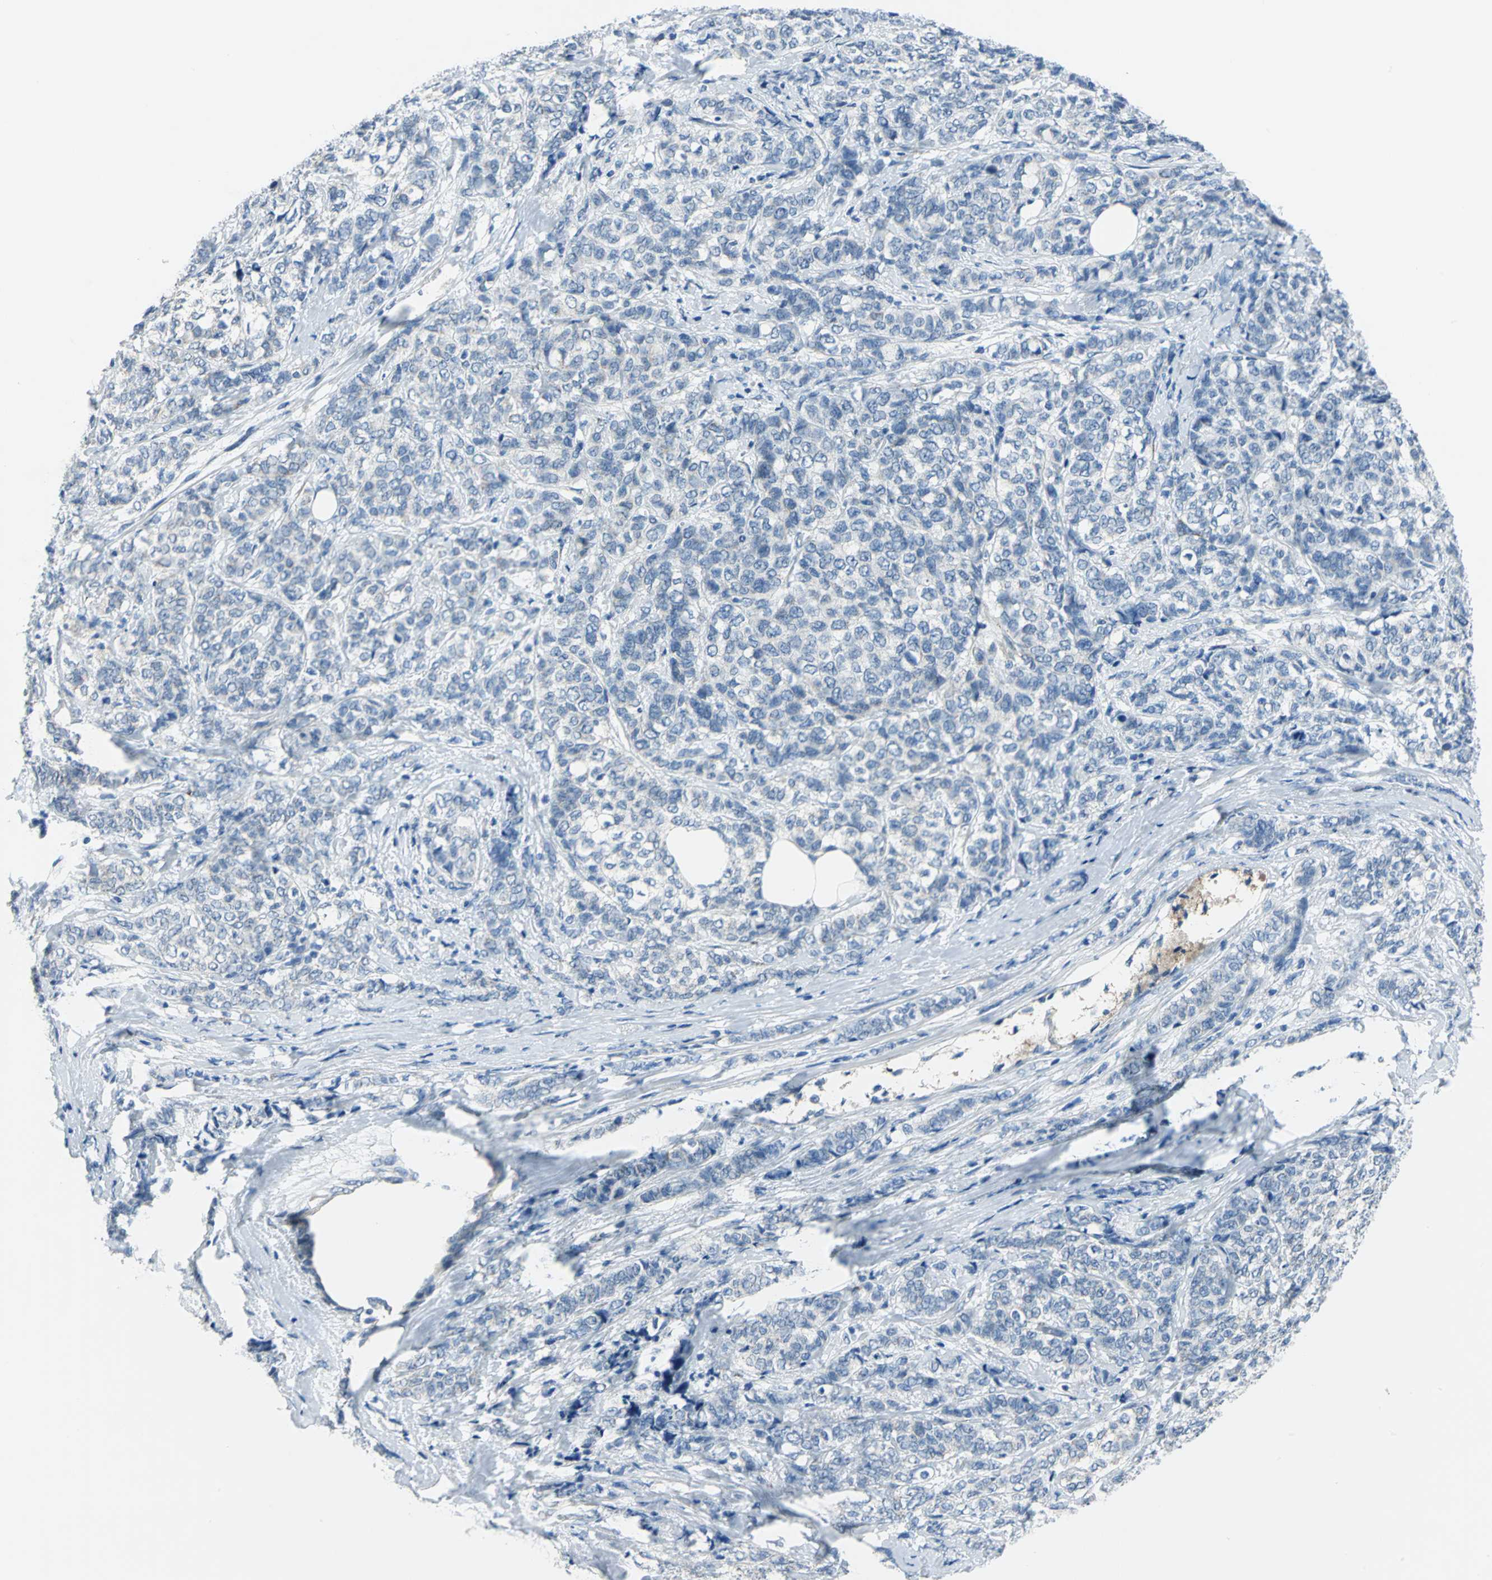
{"staining": {"intensity": "negative", "quantity": "none", "location": "none"}, "tissue": "breast cancer", "cell_type": "Tumor cells", "image_type": "cancer", "snomed": [{"axis": "morphology", "description": "Lobular carcinoma"}, {"axis": "topography", "description": "Breast"}], "caption": "Photomicrograph shows no protein expression in tumor cells of breast cancer (lobular carcinoma) tissue.", "gene": "MUC4", "patient": {"sex": "female", "age": 60}}